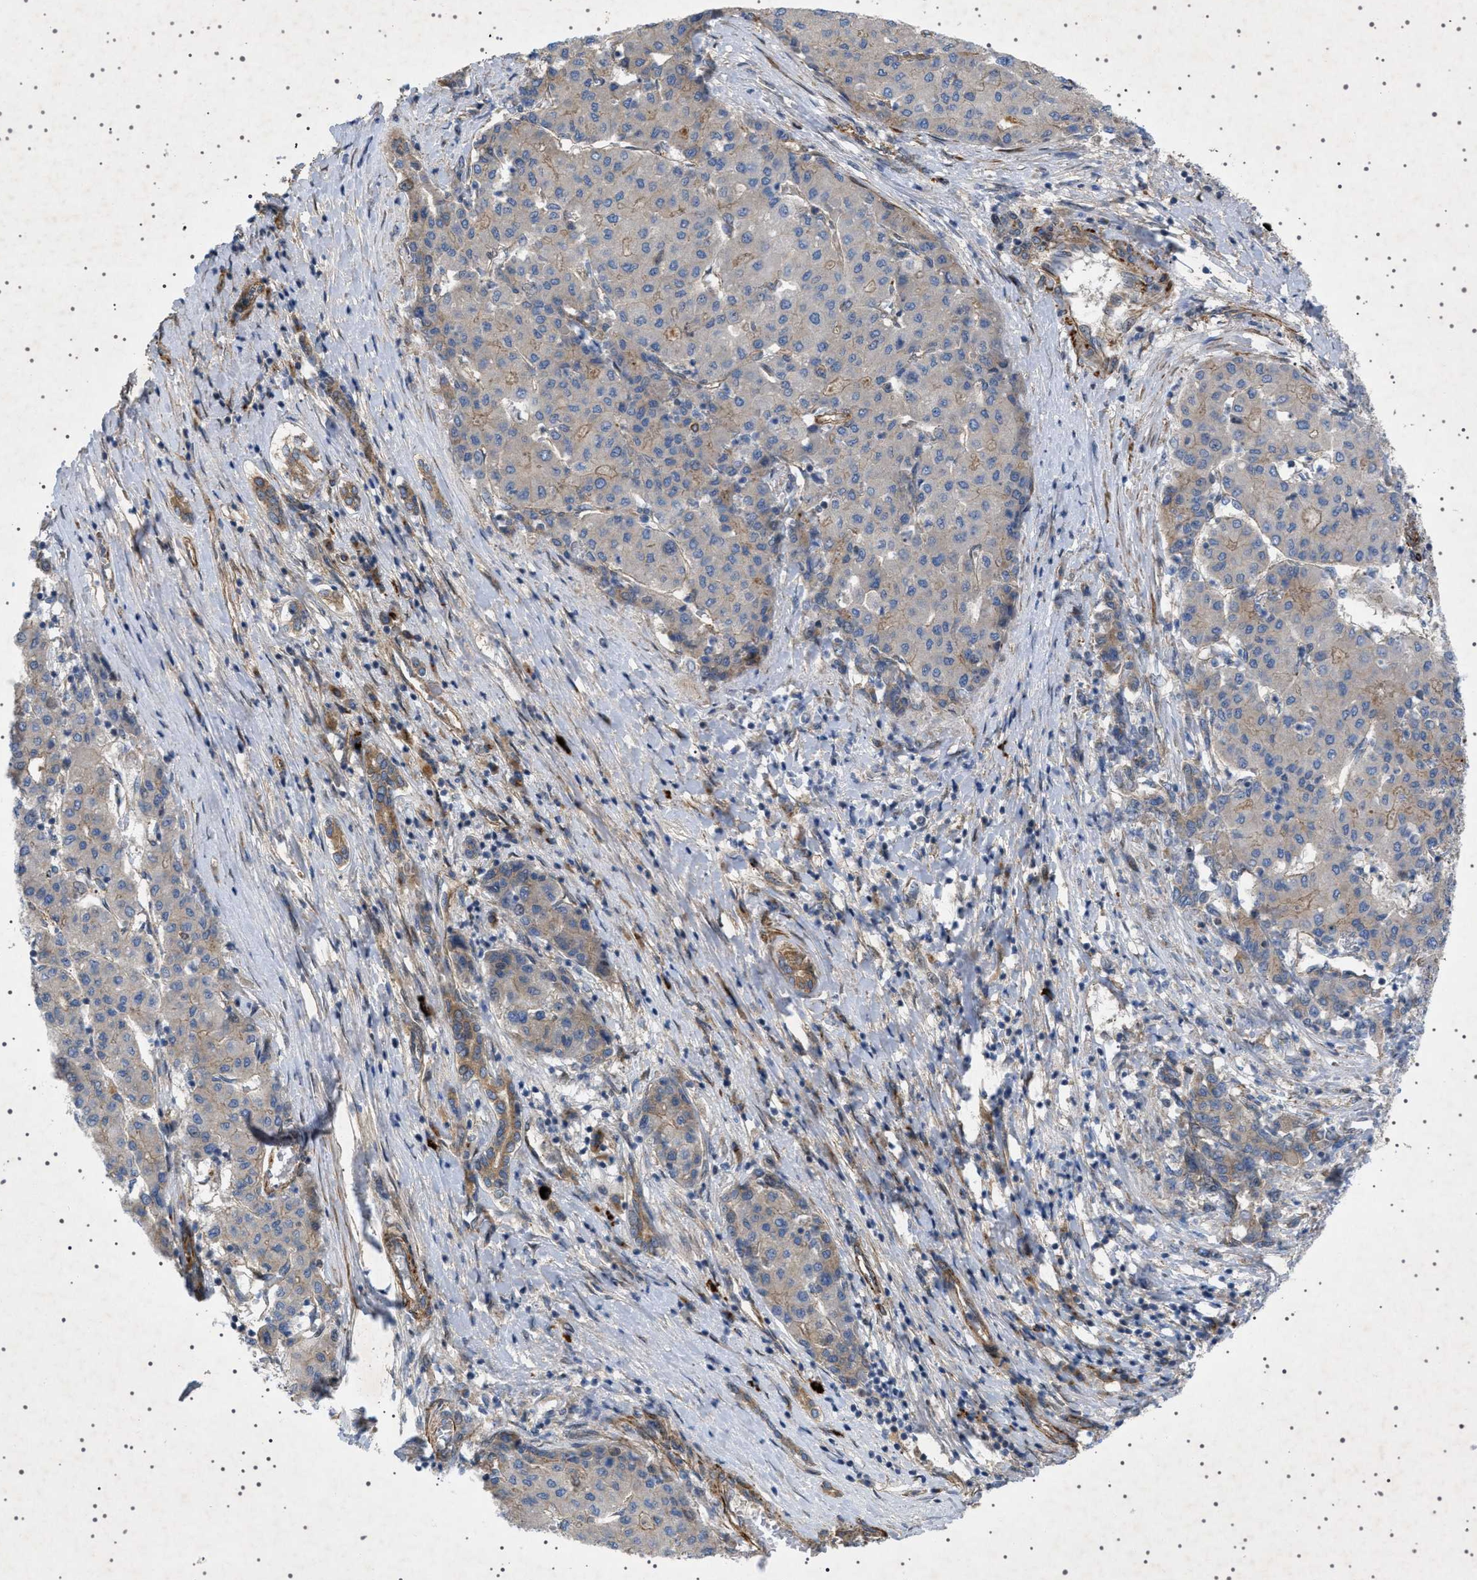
{"staining": {"intensity": "weak", "quantity": "<25%", "location": "cytoplasmic/membranous"}, "tissue": "liver cancer", "cell_type": "Tumor cells", "image_type": "cancer", "snomed": [{"axis": "morphology", "description": "Carcinoma, Hepatocellular, NOS"}, {"axis": "topography", "description": "Liver"}], "caption": "DAB immunohistochemical staining of human liver cancer (hepatocellular carcinoma) exhibits no significant positivity in tumor cells.", "gene": "CCDC186", "patient": {"sex": "male", "age": 65}}